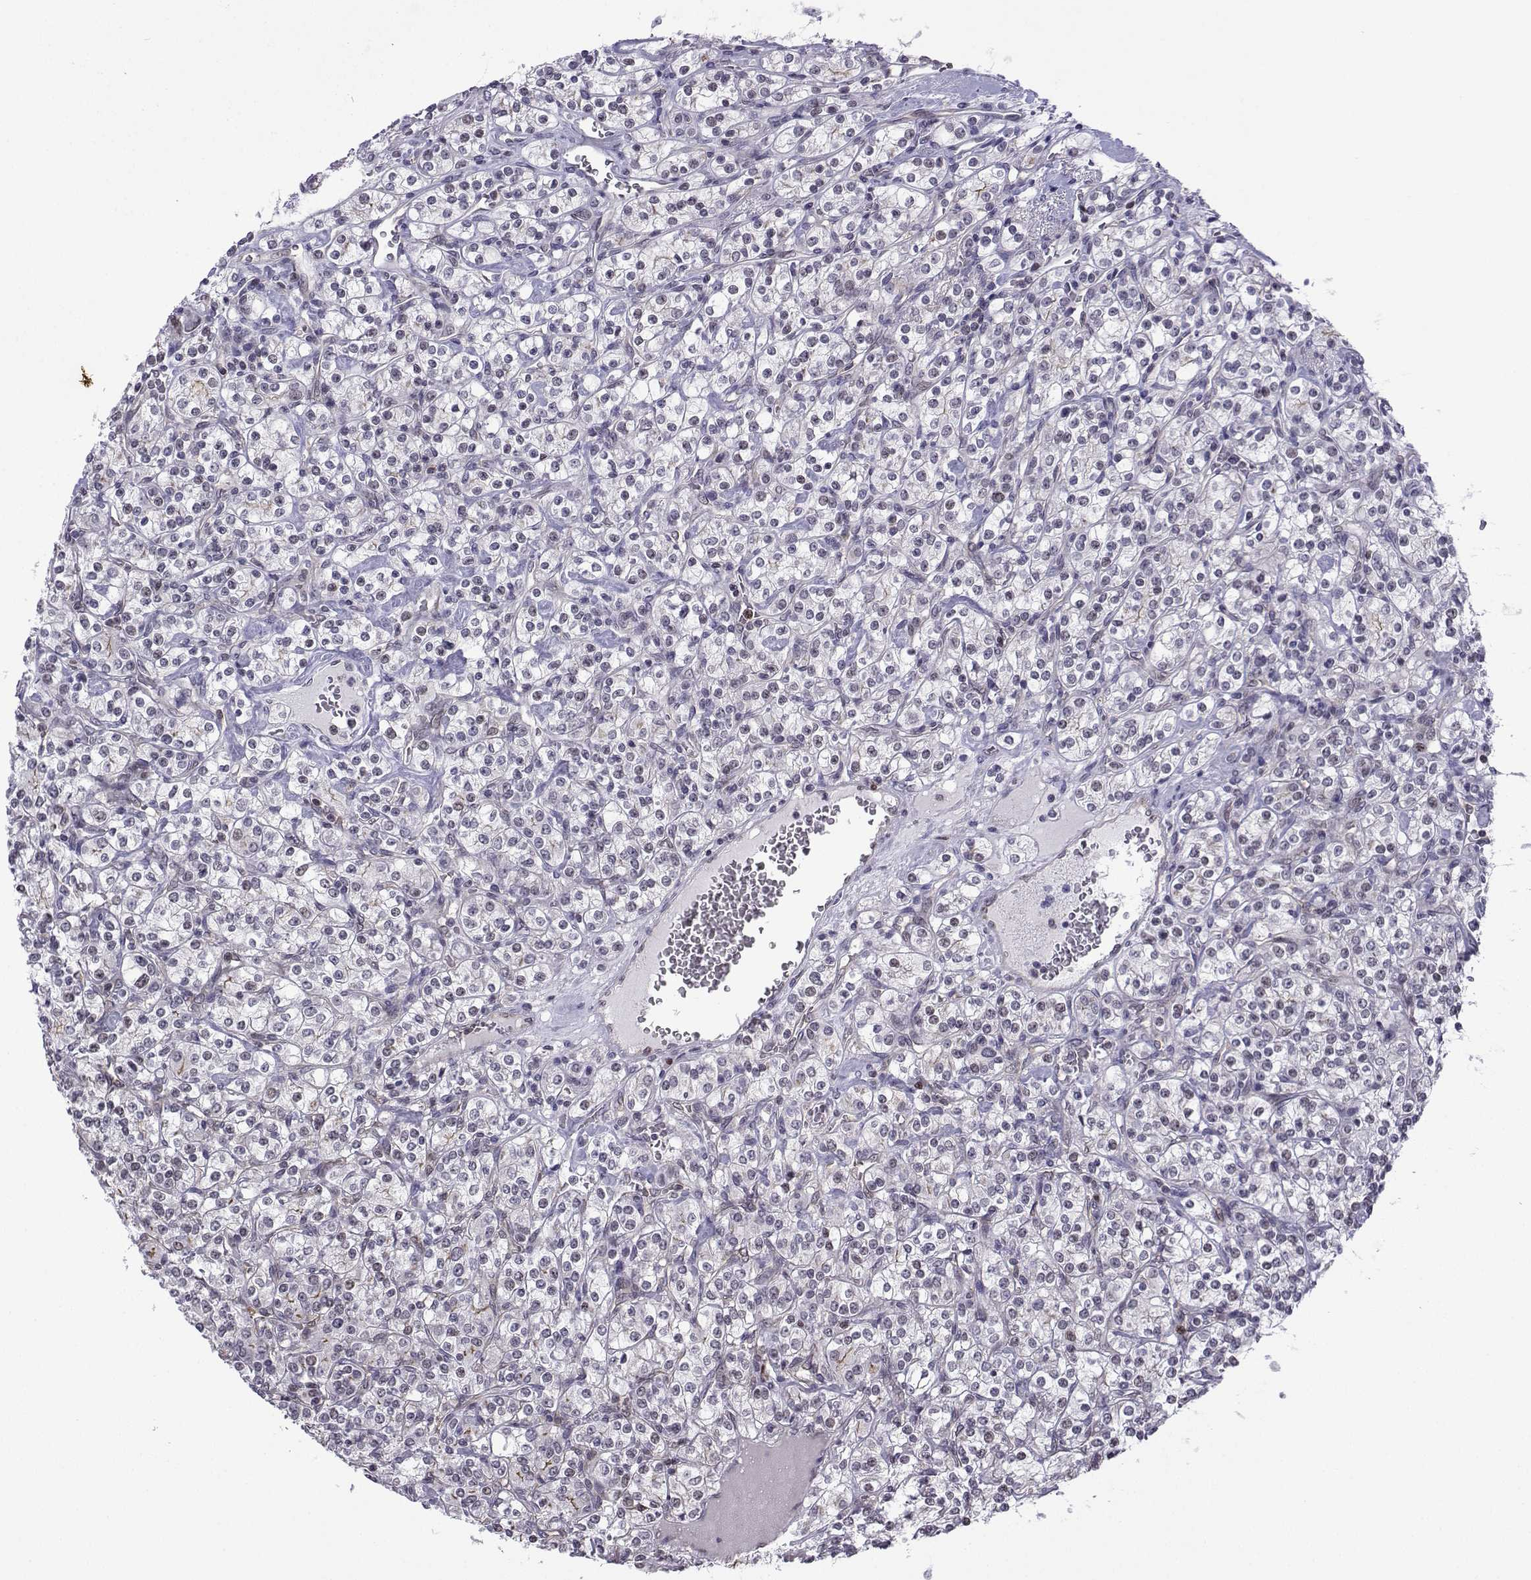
{"staining": {"intensity": "weak", "quantity": "<25%", "location": "cytoplasmic/membranous,nuclear"}, "tissue": "renal cancer", "cell_type": "Tumor cells", "image_type": "cancer", "snomed": [{"axis": "morphology", "description": "Adenocarcinoma, NOS"}, {"axis": "topography", "description": "Kidney"}], "caption": "Renal cancer (adenocarcinoma) was stained to show a protein in brown. There is no significant expression in tumor cells. (DAB immunohistochemistry with hematoxylin counter stain).", "gene": "INCENP", "patient": {"sex": "male", "age": 77}}